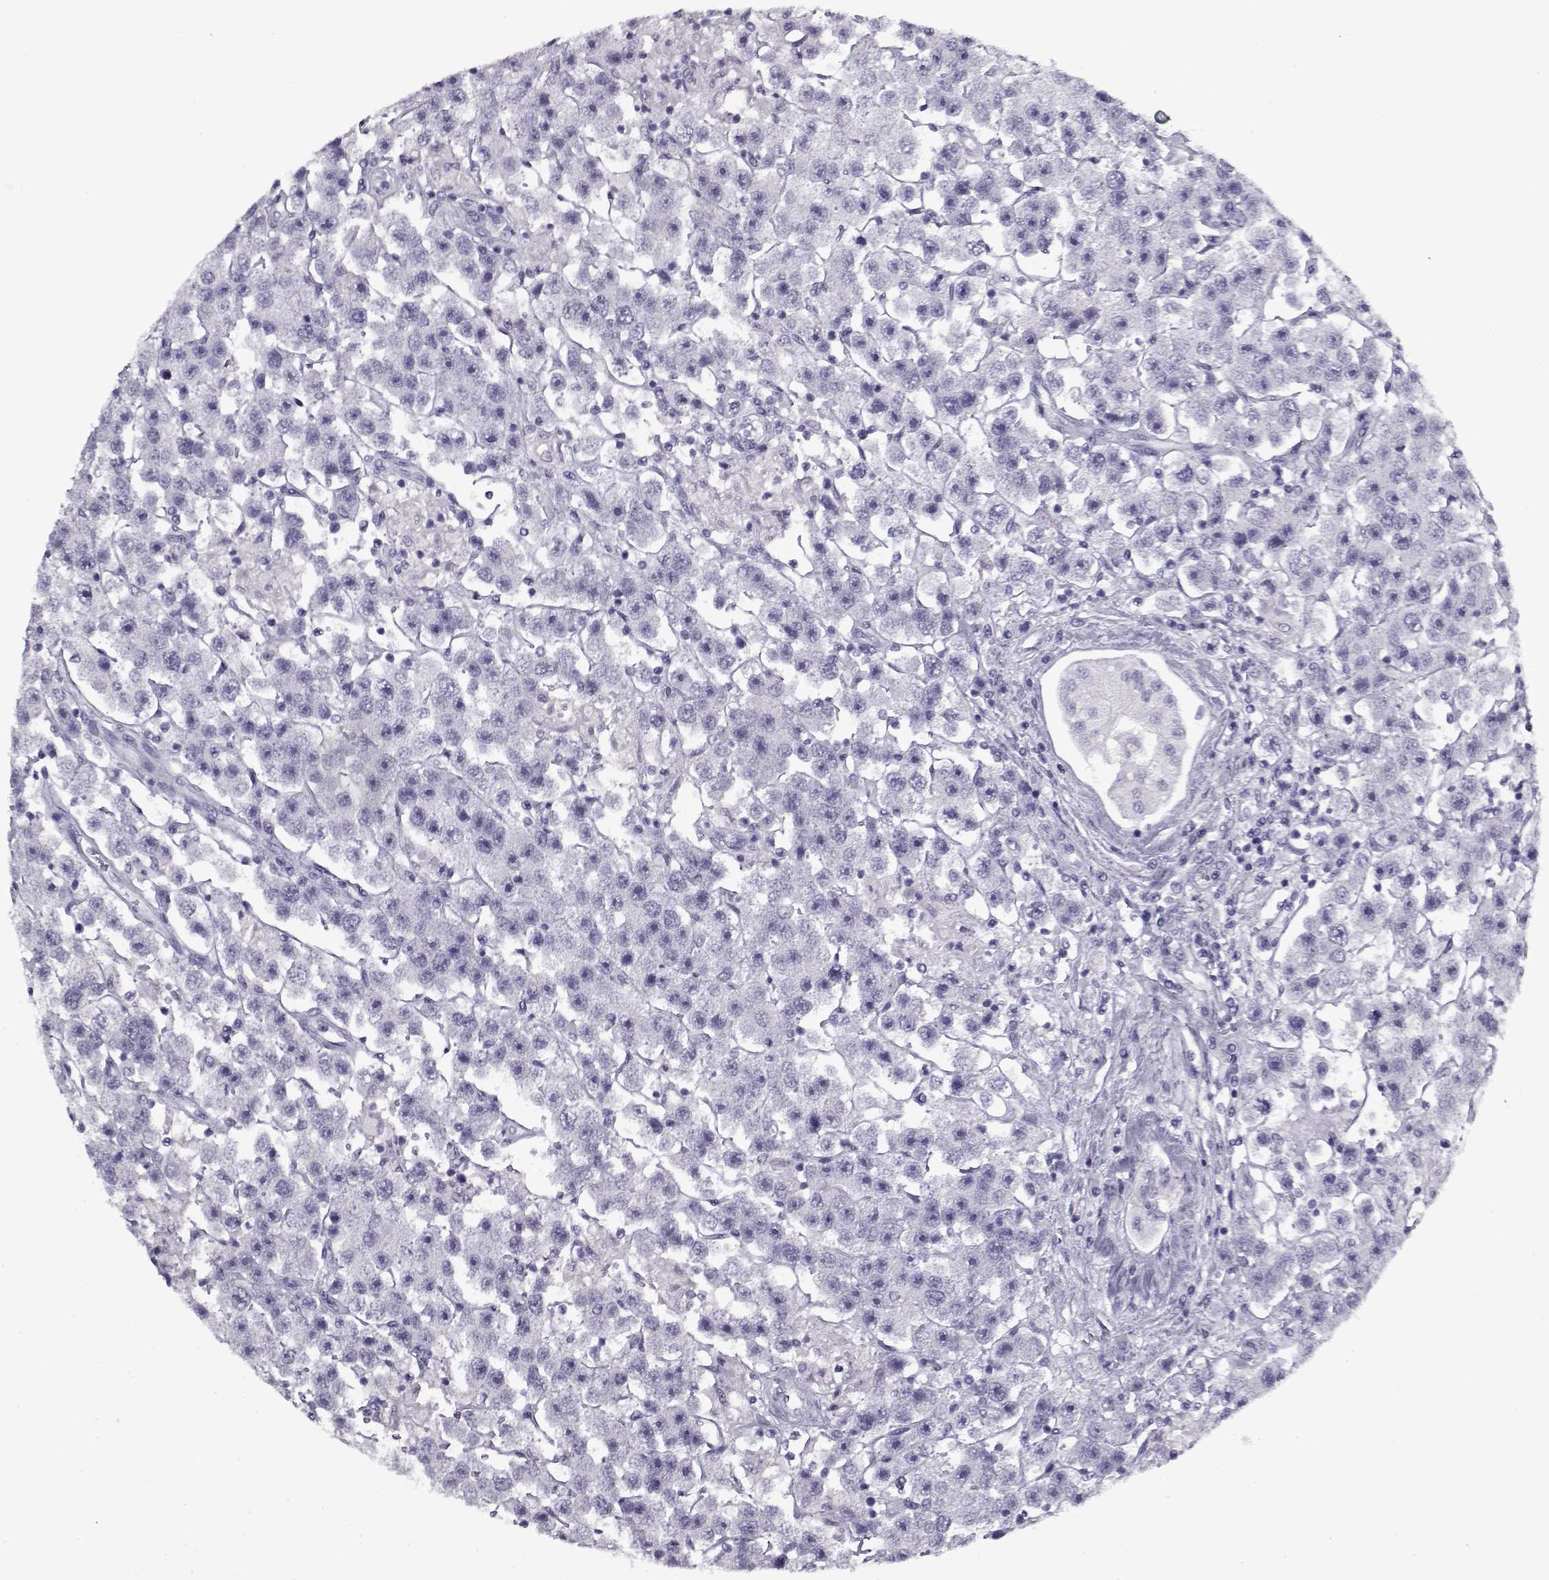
{"staining": {"intensity": "negative", "quantity": "none", "location": "none"}, "tissue": "testis cancer", "cell_type": "Tumor cells", "image_type": "cancer", "snomed": [{"axis": "morphology", "description": "Seminoma, NOS"}, {"axis": "topography", "description": "Testis"}], "caption": "IHC photomicrograph of seminoma (testis) stained for a protein (brown), which exhibits no staining in tumor cells. The staining is performed using DAB (3,3'-diaminobenzidine) brown chromogen with nuclei counter-stained in using hematoxylin.", "gene": "RNF32", "patient": {"sex": "male", "age": 45}}